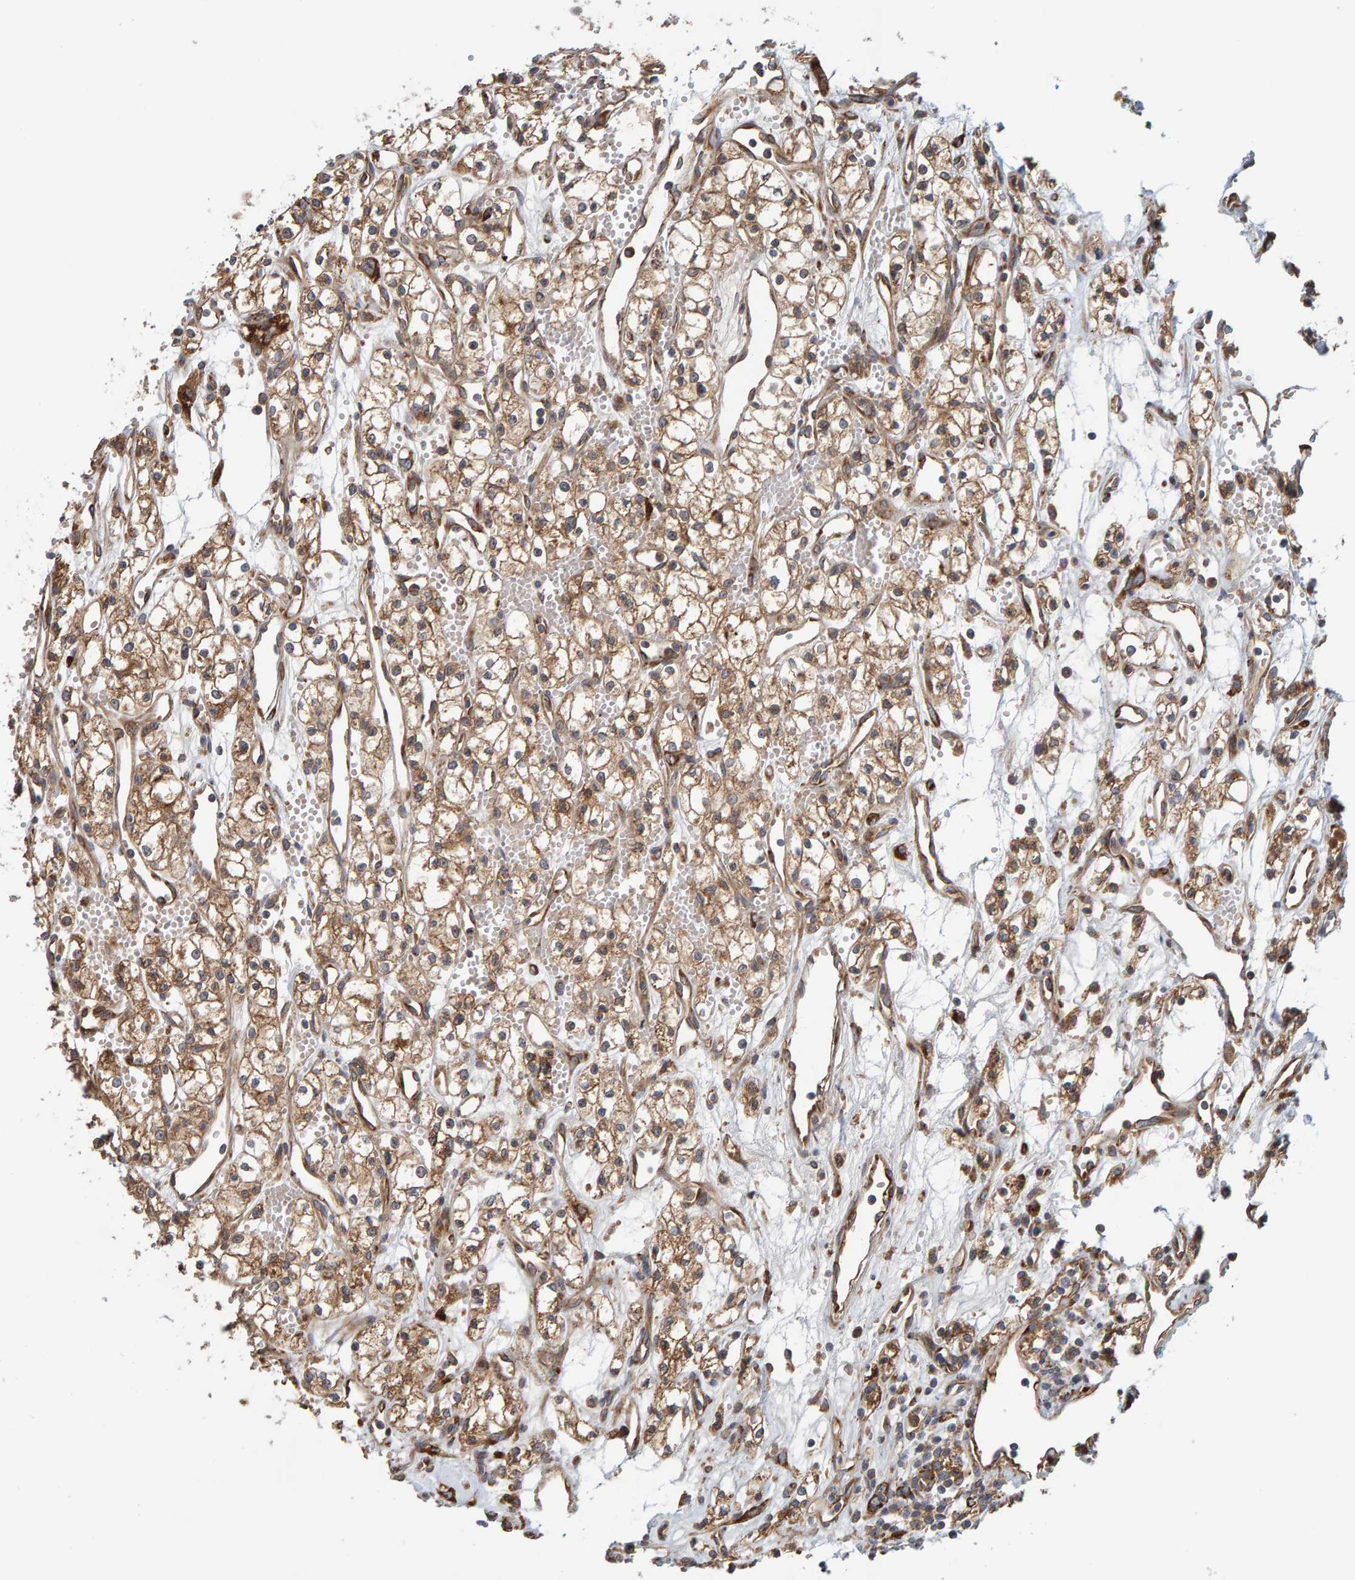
{"staining": {"intensity": "moderate", "quantity": ">75%", "location": "cytoplasmic/membranous"}, "tissue": "renal cancer", "cell_type": "Tumor cells", "image_type": "cancer", "snomed": [{"axis": "morphology", "description": "Adenocarcinoma, NOS"}, {"axis": "topography", "description": "Kidney"}], "caption": "The photomicrograph reveals staining of renal cancer (adenocarcinoma), revealing moderate cytoplasmic/membranous protein expression (brown color) within tumor cells. Using DAB (3,3'-diaminobenzidine) (brown) and hematoxylin (blue) stains, captured at high magnification using brightfield microscopy.", "gene": "BAIAP2", "patient": {"sex": "male", "age": 59}}